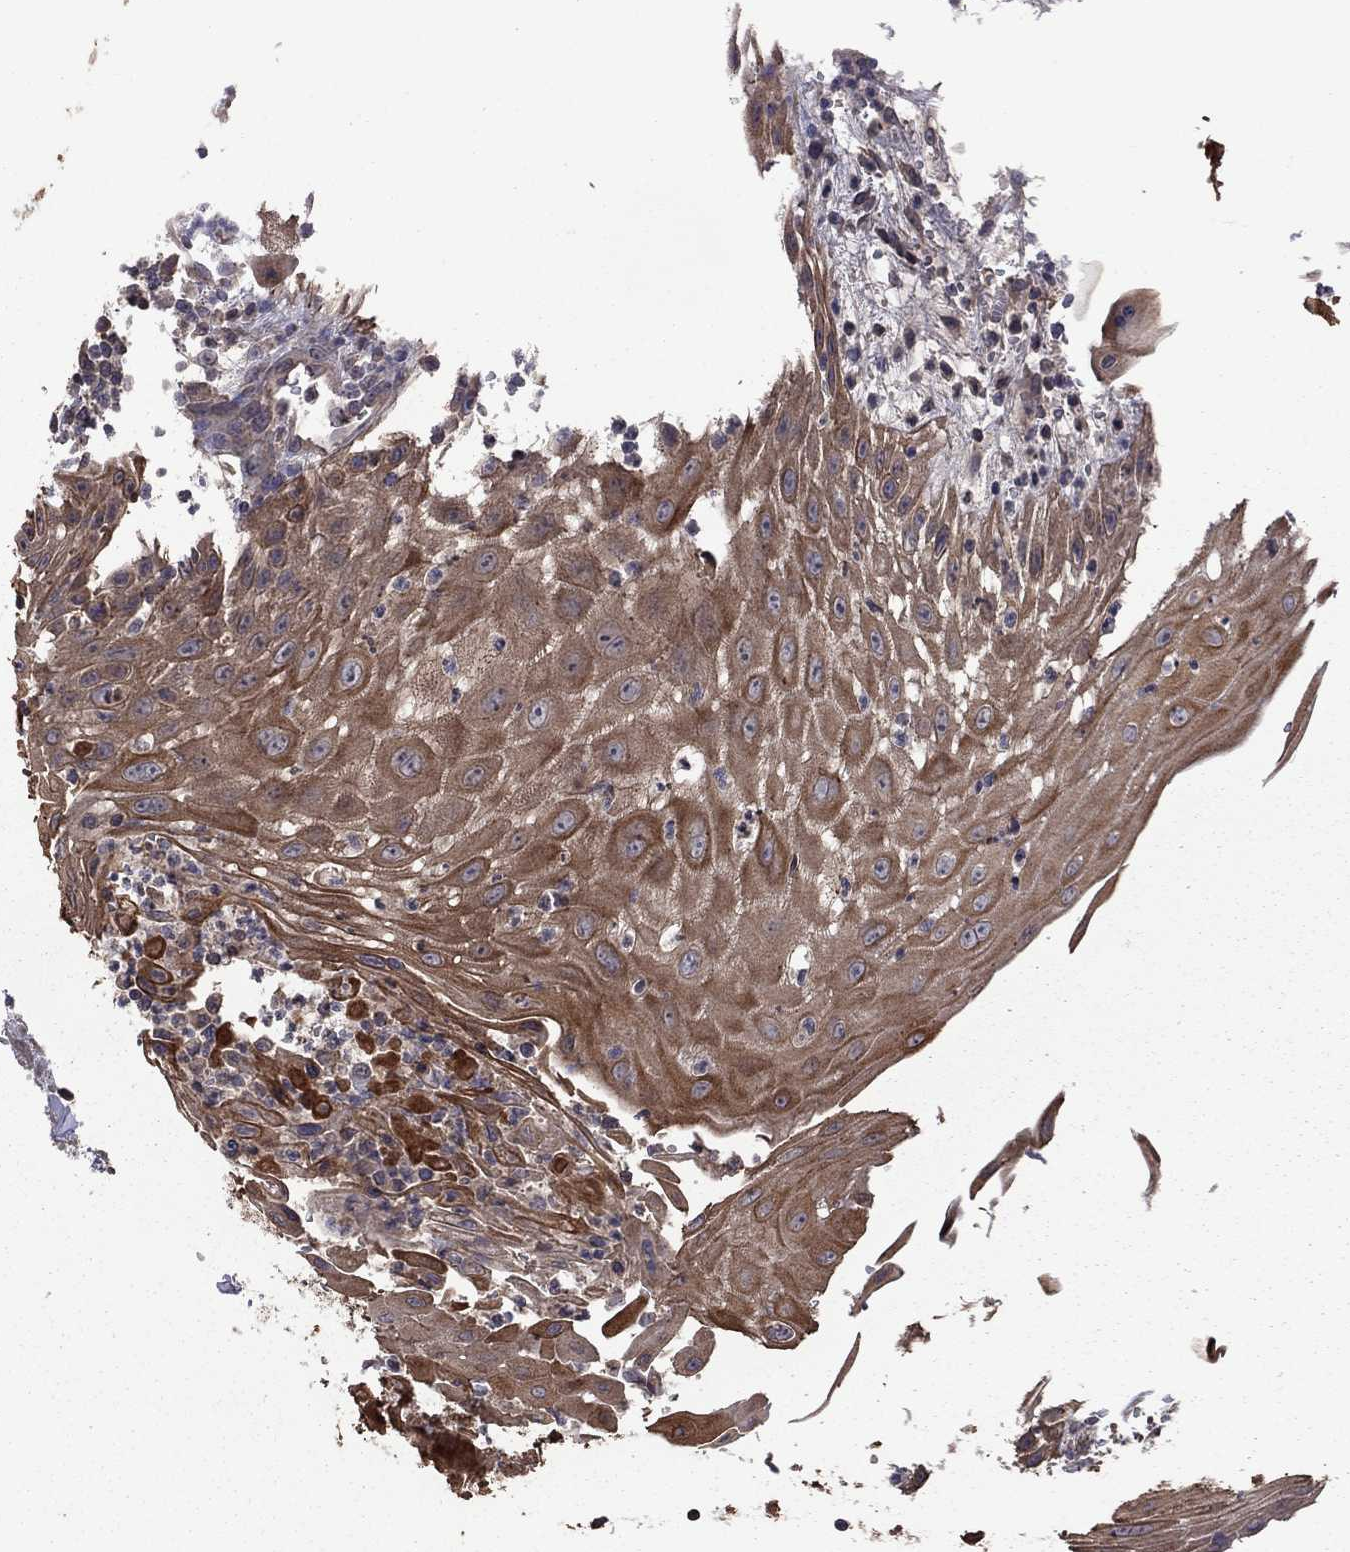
{"staining": {"intensity": "strong", "quantity": "25%-75%", "location": "cytoplasmic/membranous"}, "tissue": "head and neck cancer", "cell_type": "Tumor cells", "image_type": "cancer", "snomed": [{"axis": "morphology", "description": "Squamous cell carcinoma, NOS"}, {"axis": "topography", "description": "Oral tissue"}, {"axis": "topography", "description": "Head-Neck"}], "caption": "Immunohistochemical staining of human head and neck squamous cell carcinoma displays high levels of strong cytoplasmic/membranous protein expression in about 25%-75% of tumor cells.", "gene": "TSNARE1", "patient": {"sex": "male", "age": 58}}